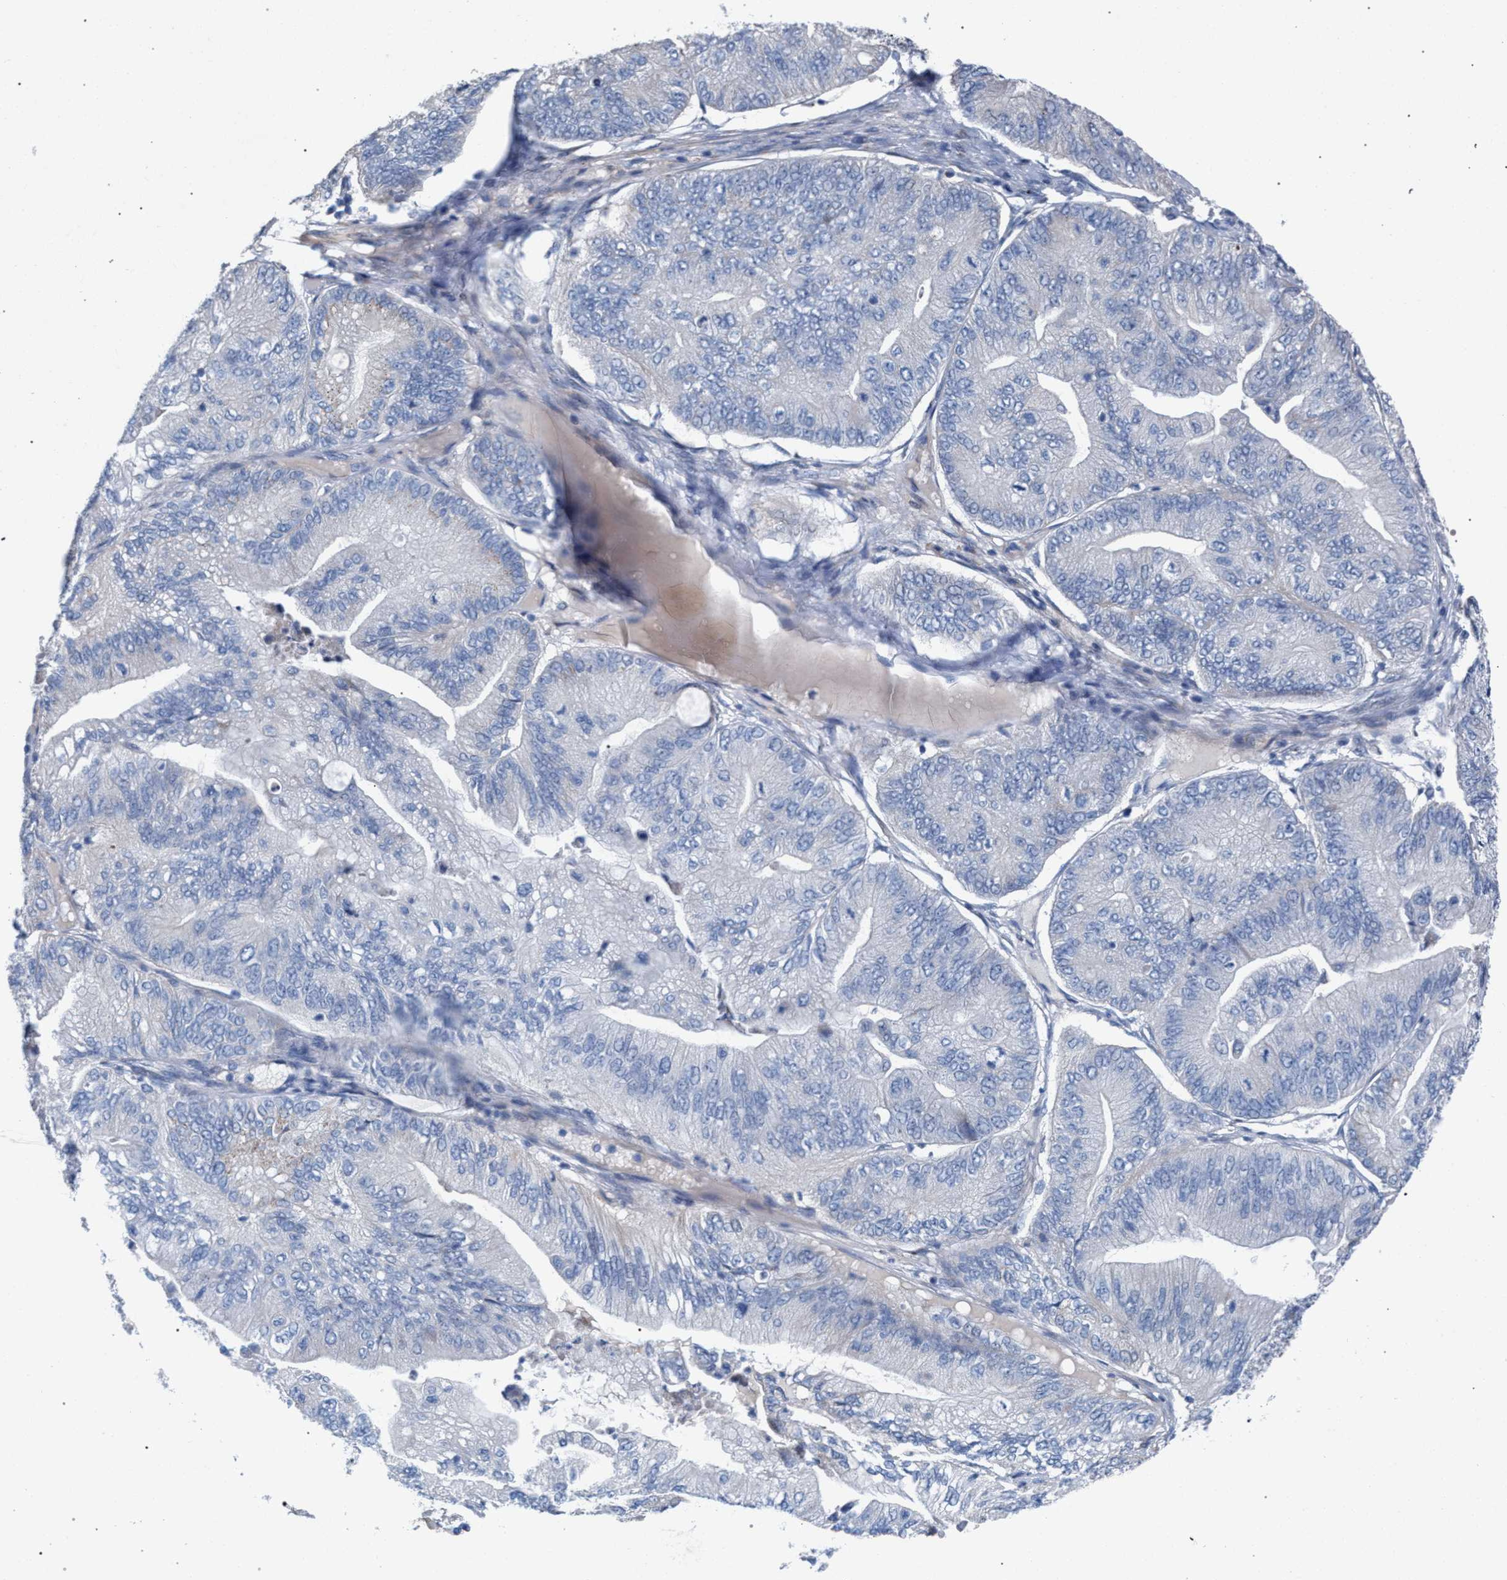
{"staining": {"intensity": "negative", "quantity": "none", "location": "none"}, "tissue": "ovarian cancer", "cell_type": "Tumor cells", "image_type": "cancer", "snomed": [{"axis": "morphology", "description": "Cystadenocarcinoma, mucinous, NOS"}, {"axis": "topography", "description": "Ovary"}], "caption": "An image of human ovarian mucinous cystadenocarcinoma is negative for staining in tumor cells.", "gene": "RNF135", "patient": {"sex": "female", "age": 61}}